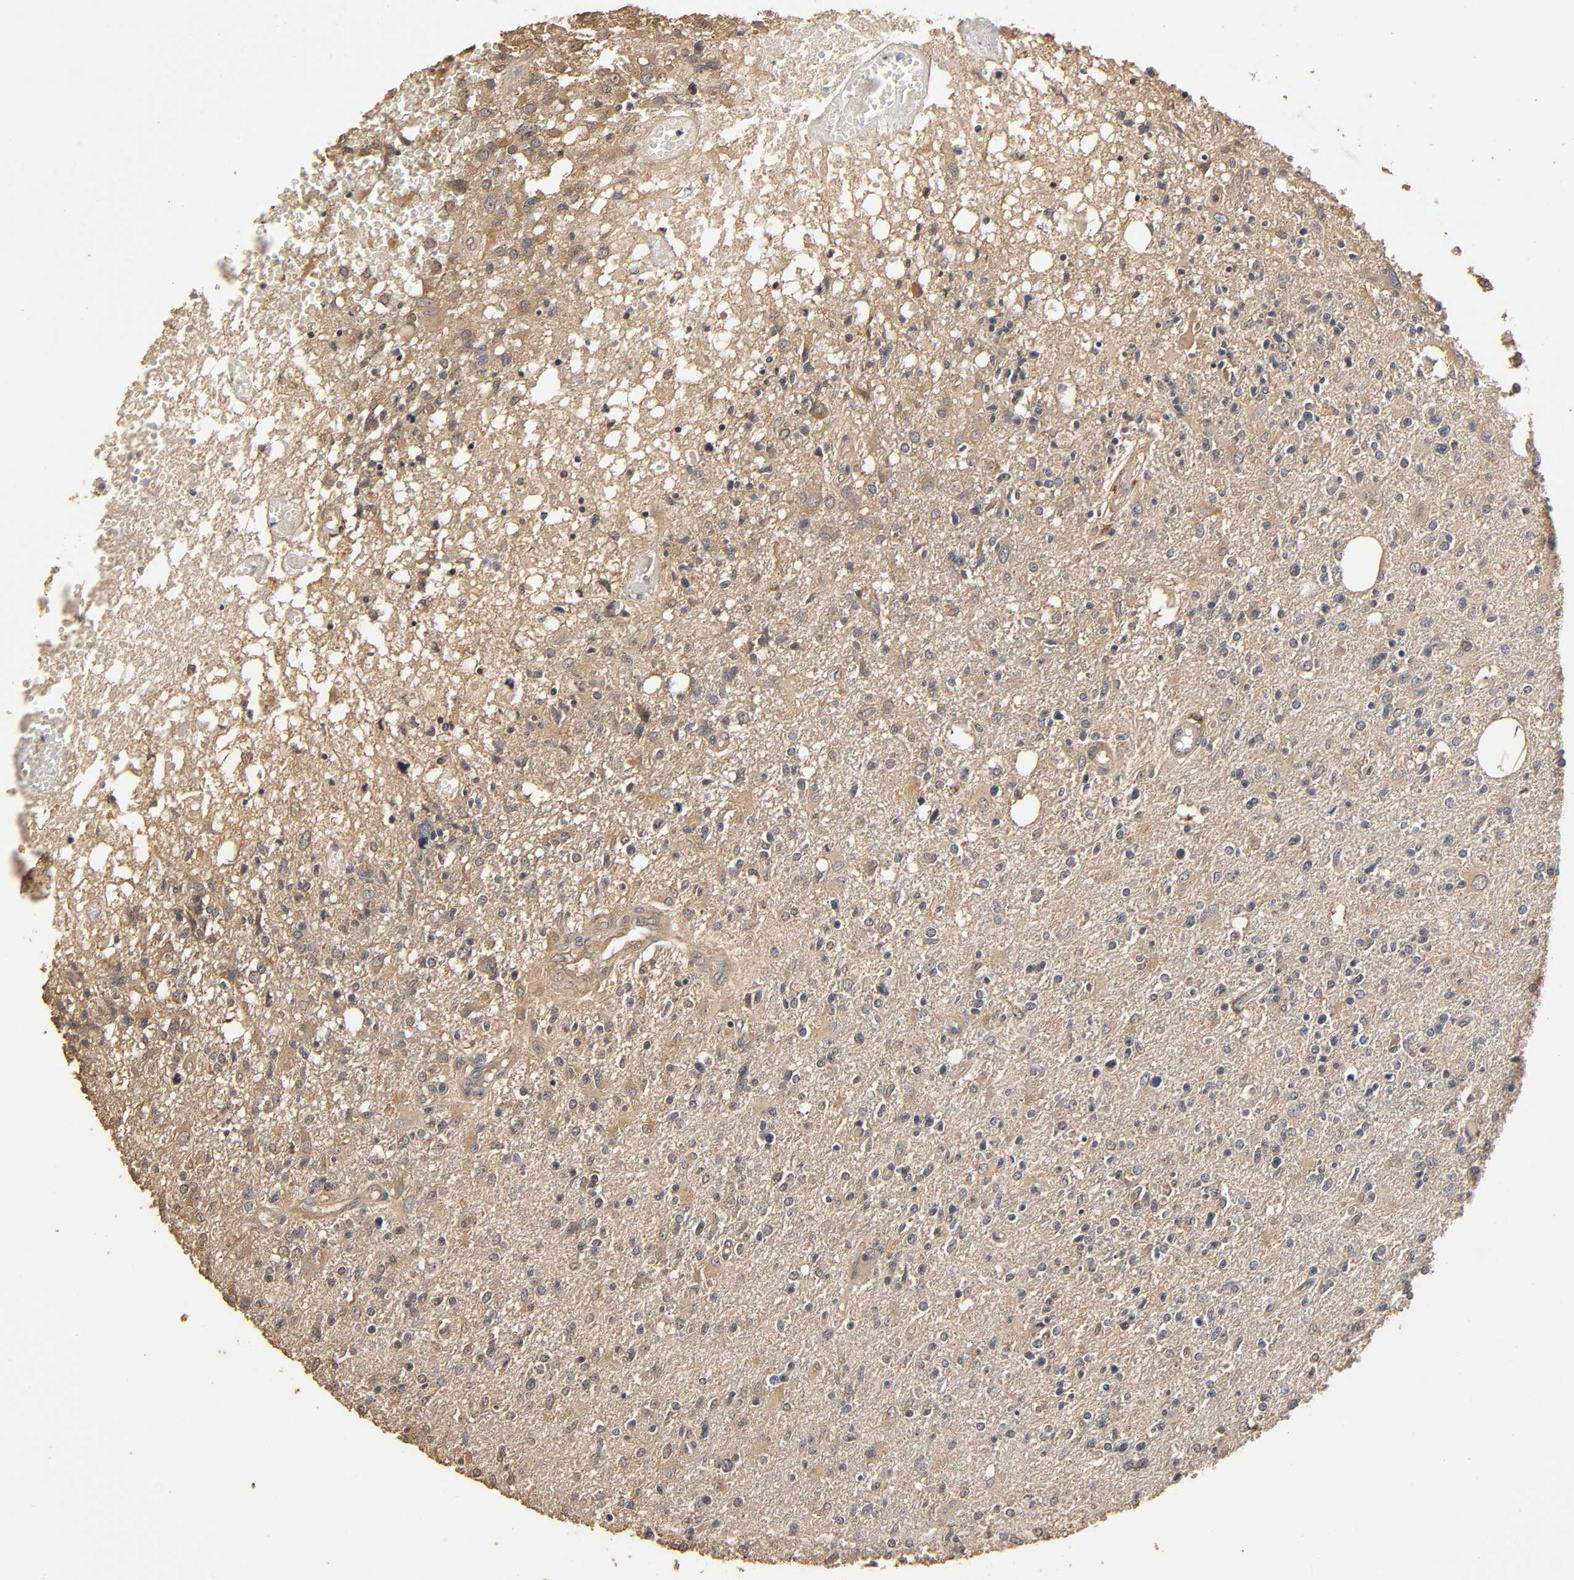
{"staining": {"intensity": "weak", "quantity": "25%-75%", "location": "cytoplasmic/membranous"}, "tissue": "glioma", "cell_type": "Tumor cells", "image_type": "cancer", "snomed": [{"axis": "morphology", "description": "Glioma, malignant, High grade"}, {"axis": "topography", "description": "Cerebral cortex"}], "caption": "A high-resolution photomicrograph shows immunohistochemistry (IHC) staining of glioma, which reveals weak cytoplasmic/membranous positivity in about 25%-75% of tumor cells. Nuclei are stained in blue.", "gene": "ARHGEF7", "patient": {"sex": "male", "age": 76}}